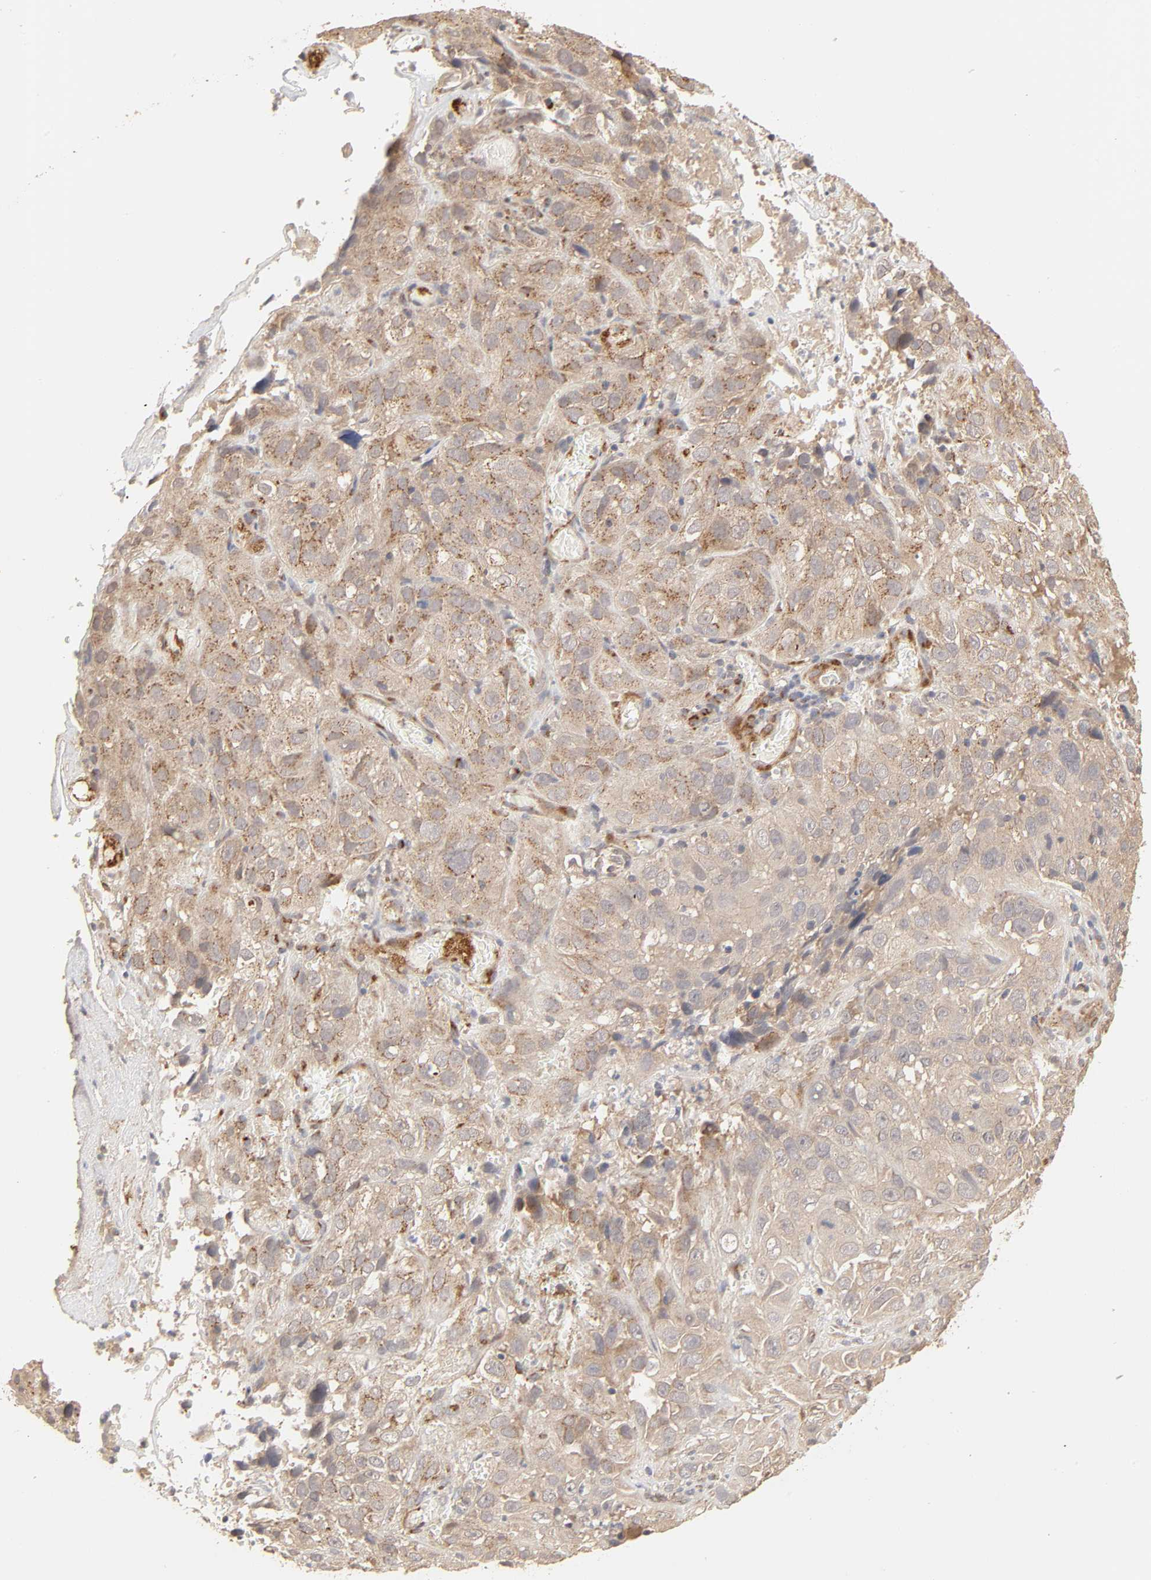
{"staining": {"intensity": "moderate", "quantity": ">75%", "location": "cytoplasmic/membranous"}, "tissue": "cervical cancer", "cell_type": "Tumor cells", "image_type": "cancer", "snomed": [{"axis": "morphology", "description": "Squamous cell carcinoma, NOS"}, {"axis": "topography", "description": "Cervix"}], "caption": "DAB (3,3'-diaminobenzidine) immunohistochemical staining of human cervical cancer displays moderate cytoplasmic/membranous protein staining in approximately >75% of tumor cells.", "gene": "EPS8", "patient": {"sex": "female", "age": 32}}